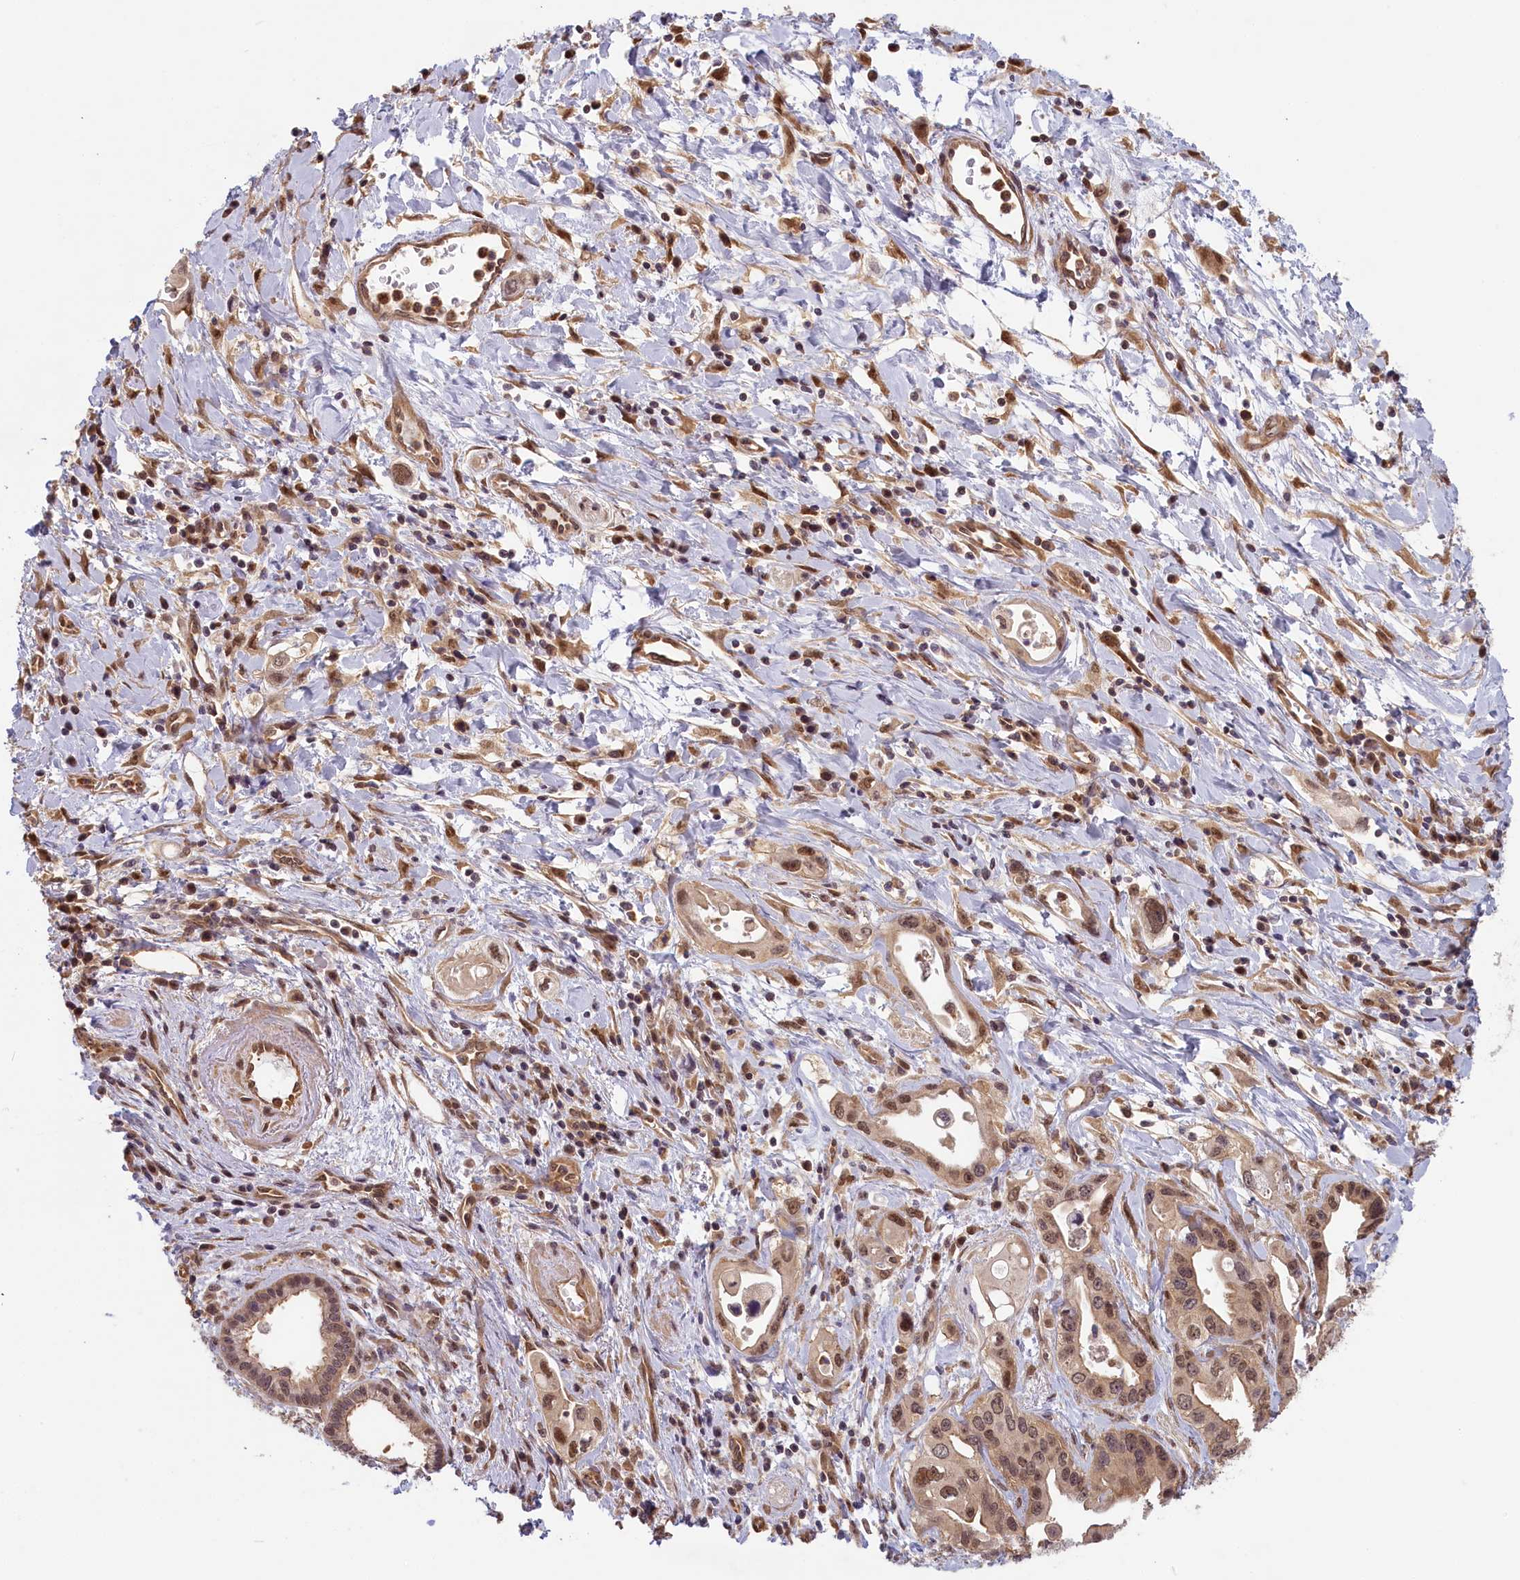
{"staining": {"intensity": "moderate", "quantity": ">75%", "location": "nuclear"}, "tissue": "pancreatic cancer", "cell_type": "Tumor cells", "image_type": "cancer", "snomed": [{"axis": "morphology", "description": "Adenocarcinoma, NOS"}, {"axis": "topography", "description": "Pancreas"}], "caption": "There is medium levels of moderate nuclear staining in tumor cells of pancreatic cancer (adenocarcinoma), as demonstrated by immunohistochemical staining (brown color).", "gene": "C19orf44", "patient": {"sex": "female", "age": 77}}